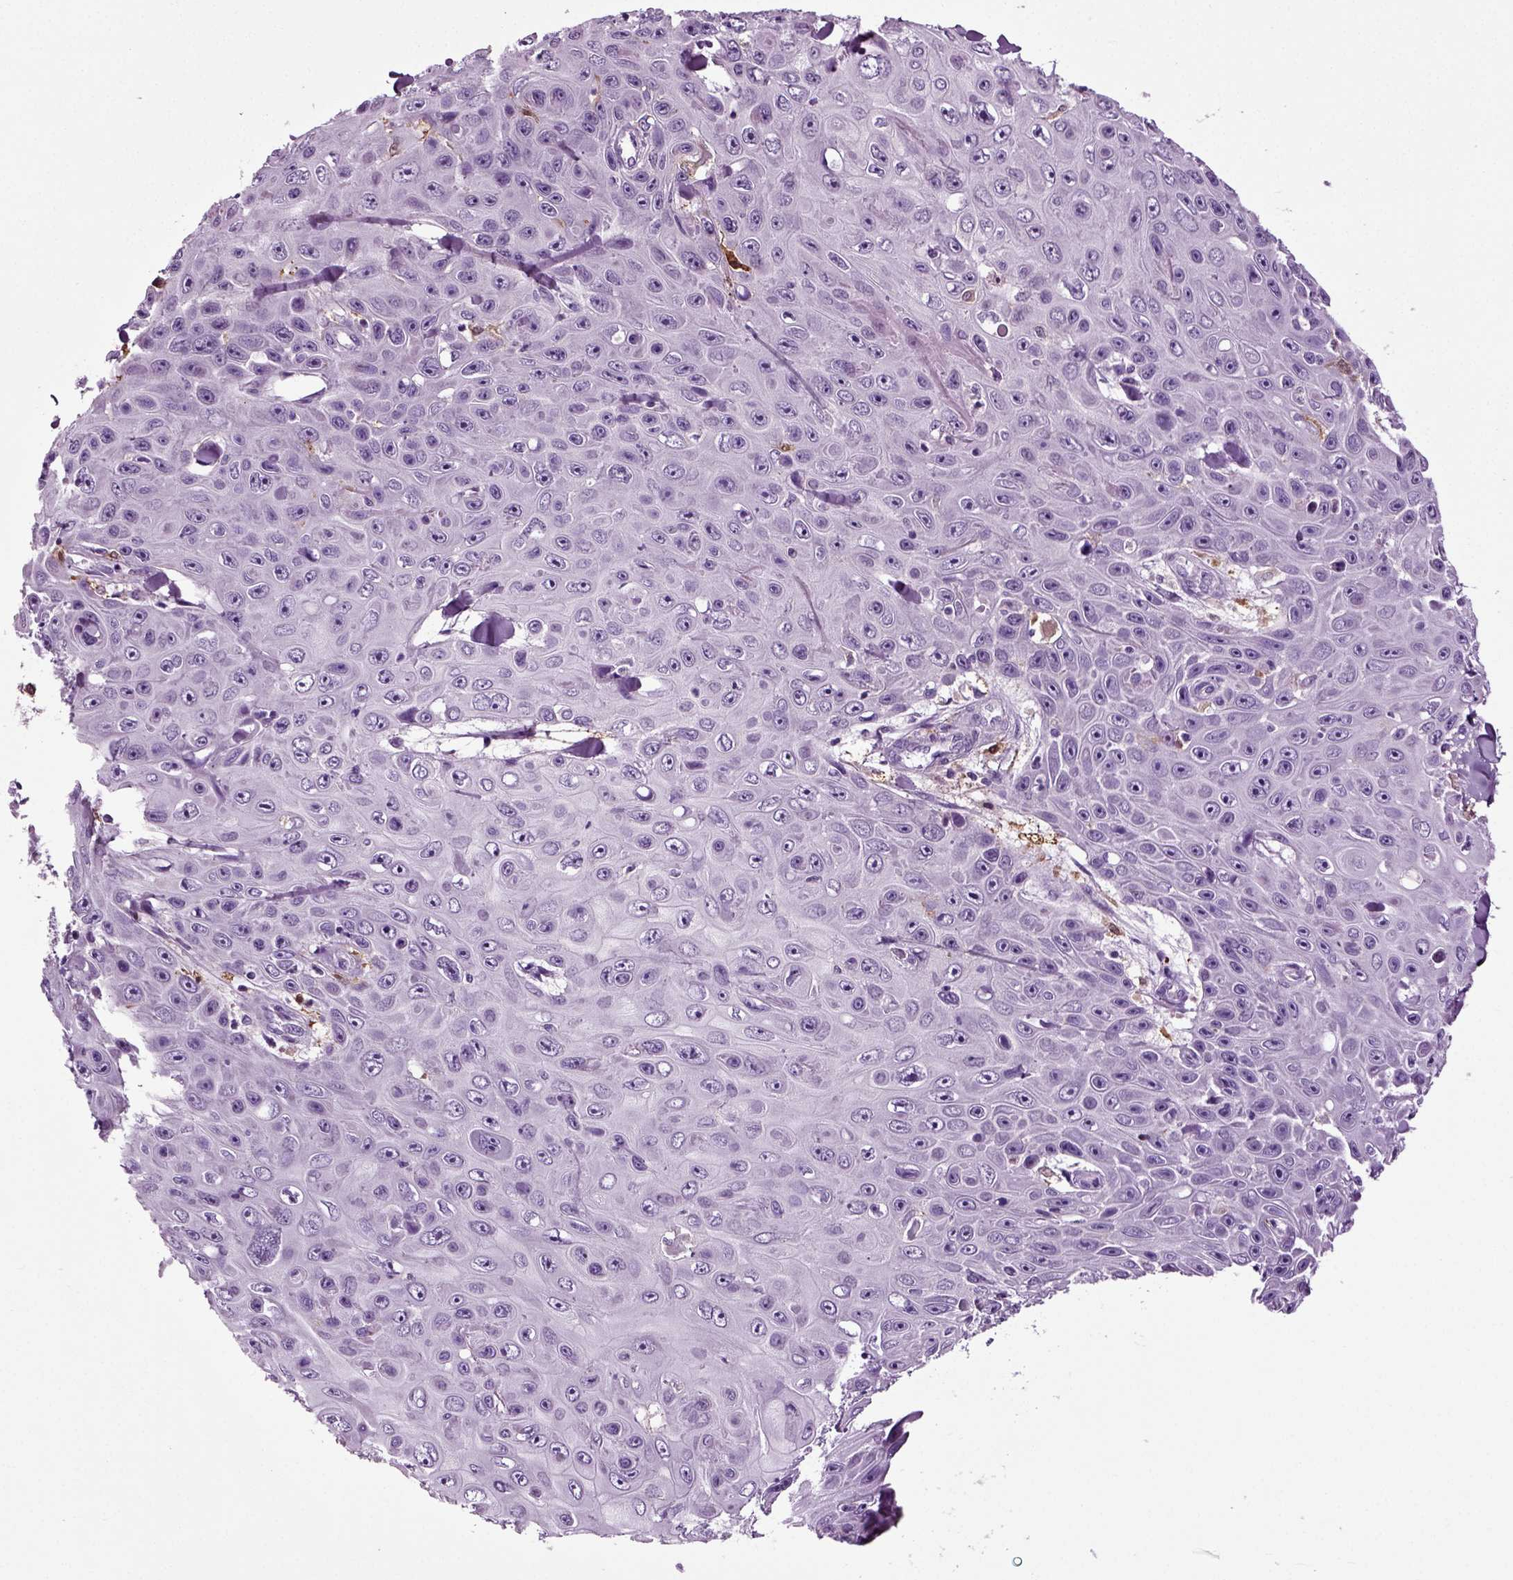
{"staining": {"intensity": "negative", "quantity": "none", "location": "none"}, "tissue": "skin cancer", "cell_type": "Tumor cells", "image_type": "cancer", "snomed": [{"axis": "morphology", "description": "Squamous cell carcinoma, NOS"}, {"axis": "topography", "description": "Skin"}], "caption": "High power microscopy micrograph of an immunohistochemistry (IHC) histopathology image of skin cancer, revealing no significant staining in tumor cells.", "gene": "DNAH10", "patient": {"sex": "male", "age": 82}}